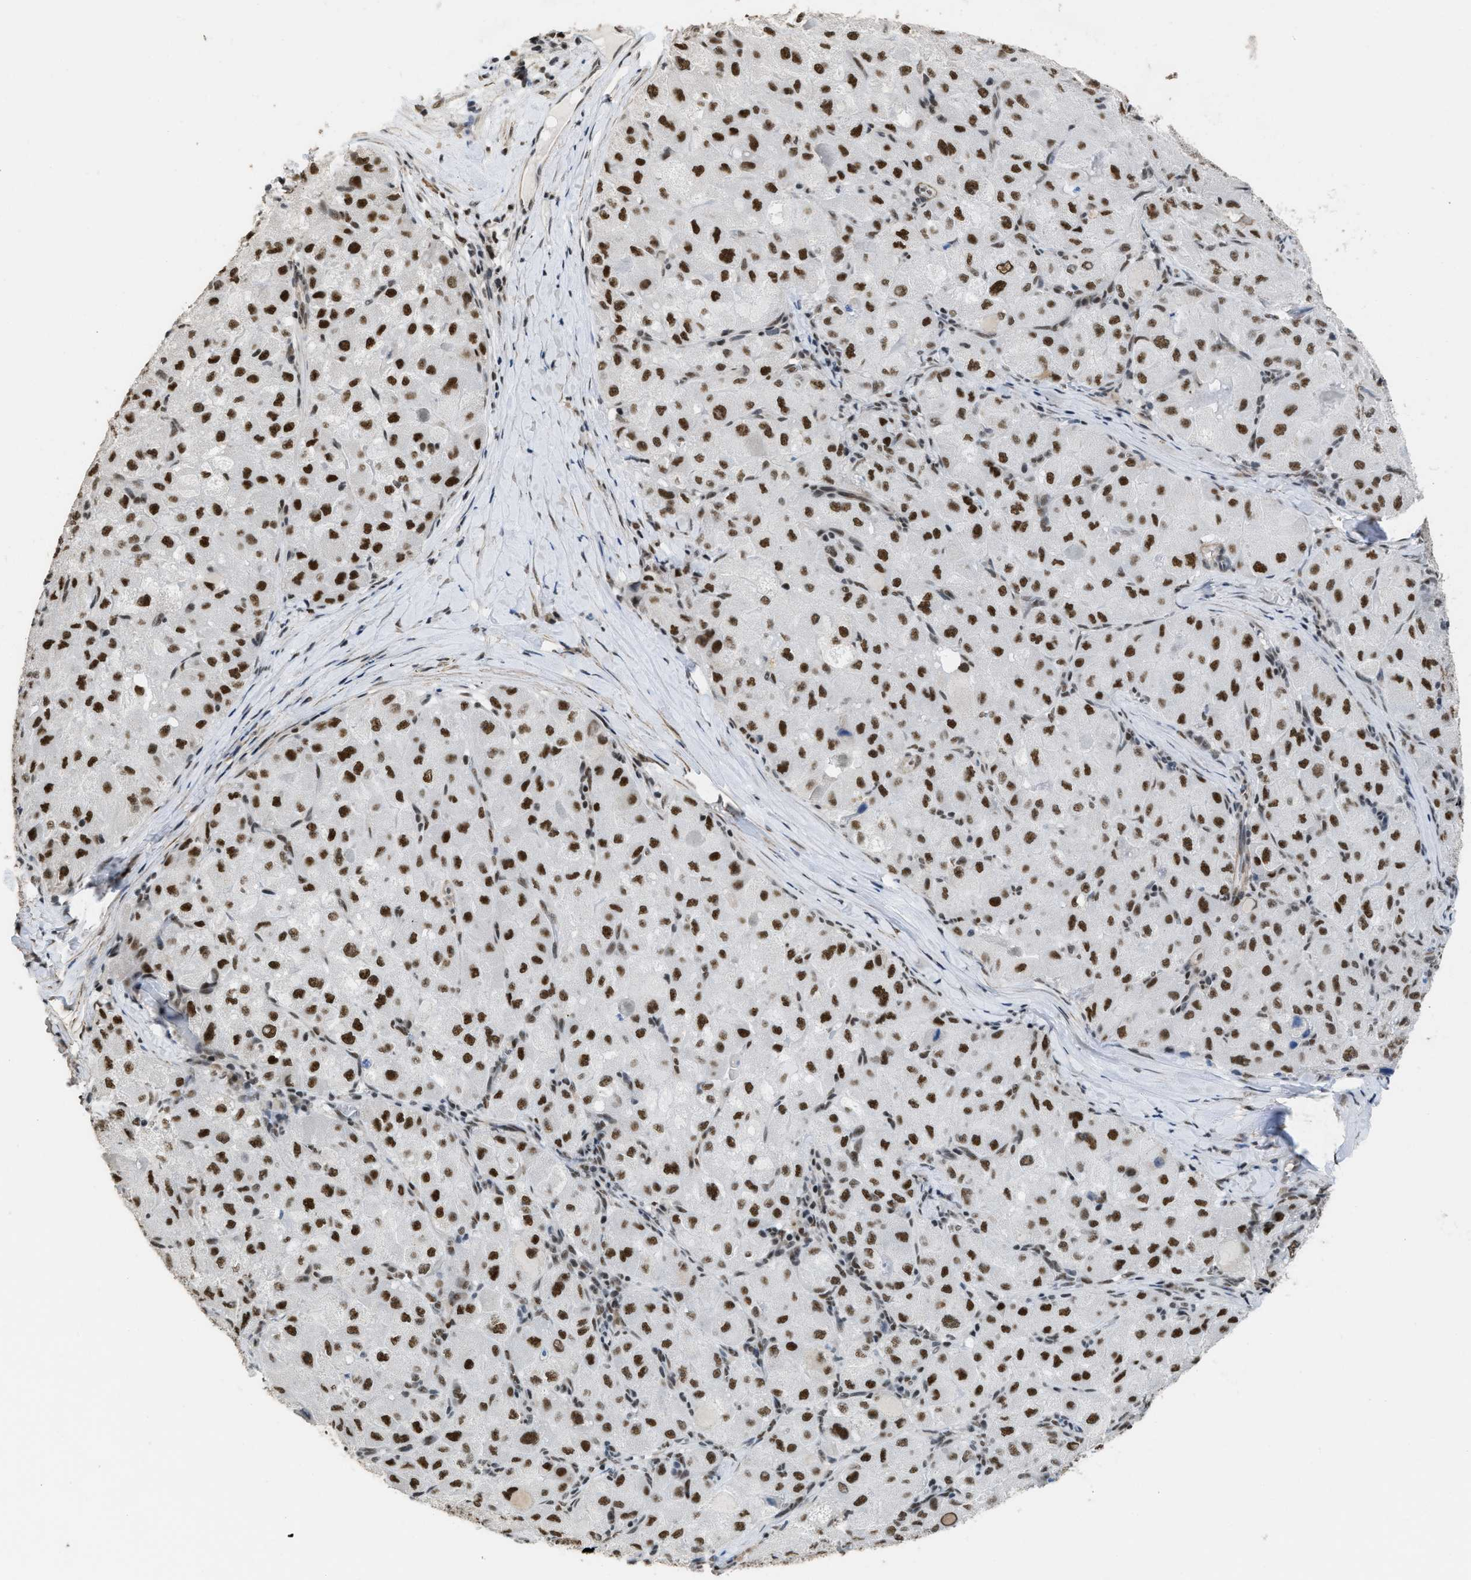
{"staining": {"intensity": "strong", "quantity": ">75%", "location": "nuclear"}, "tissue": "liver cancer", "cell_type": "Tumor cells", "image_type": "cancer", "snomed": [{"axis": "morphology", "description": "Carcinoma, Hepatocellular, NOS"}, {"axis": "topography", "description": "Liver"}], "caption": "Tumor cells show high levels of strong nuclear positivity in about >75% of cells in liver cancer.", "gene": "SCAF4", "patient": {"sex": "male", "age": 80}}